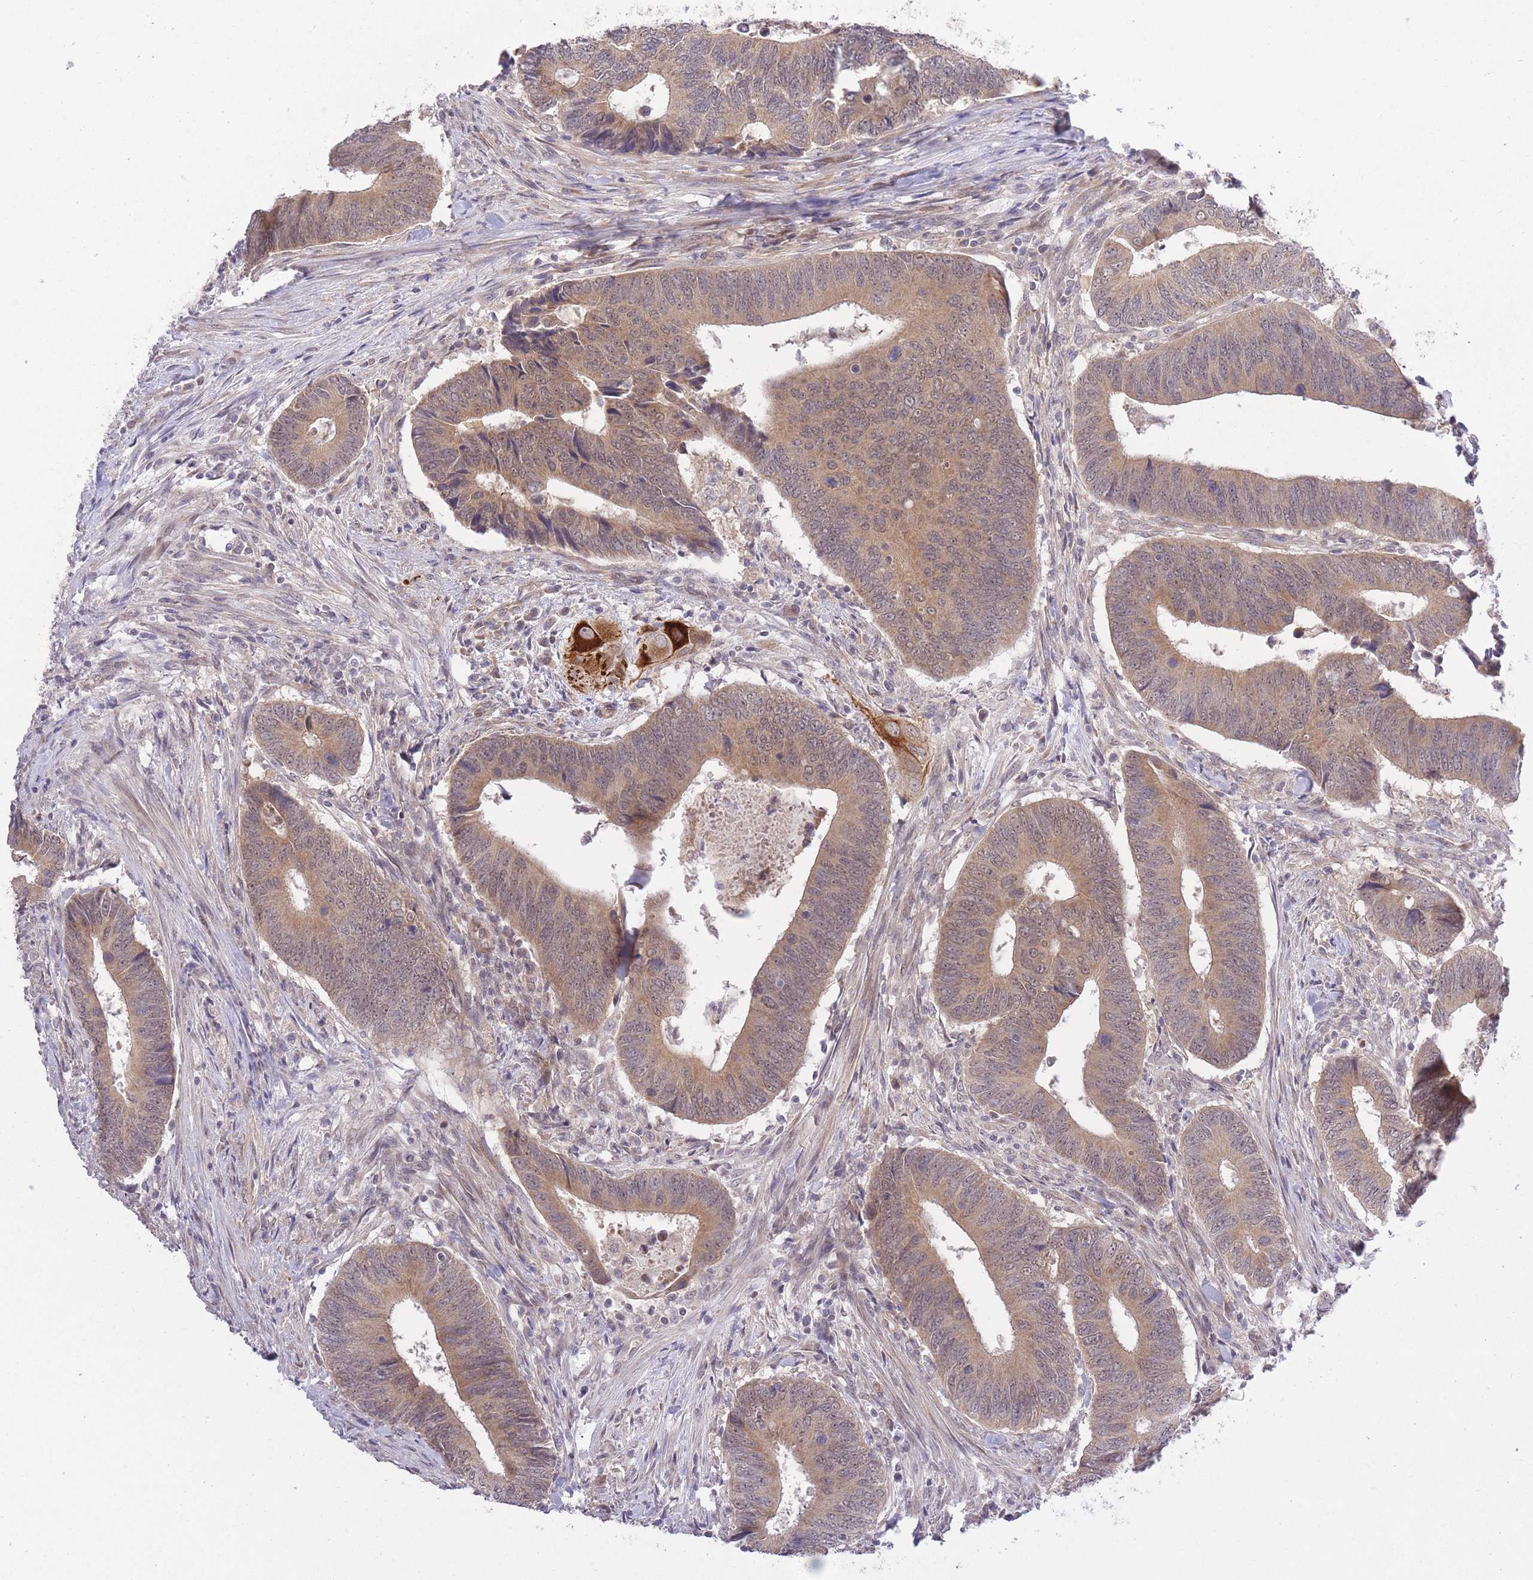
{"staining": {"intensity": "weak", "quantity": ">75%", "location": "cytoplasmic/membranous"}, "tissue": "colorectal cancer", "cell_type": "Tumor cells", "image_type": "cancer", "snomed": [{"axis": "morphology", "description": "Adenocarcinoma, NOS"}, {"axis": "topography", "description": "Colon"}], "caption": "Colorectal cancer (adenocarcinoma) was stained to show a protein in brown. There is low levels of weak cytoplasmic/membranous expression in about >75% of tumor cells.", "gene": "ELOA2", "patient": {"sex": "male", "age": 87}}